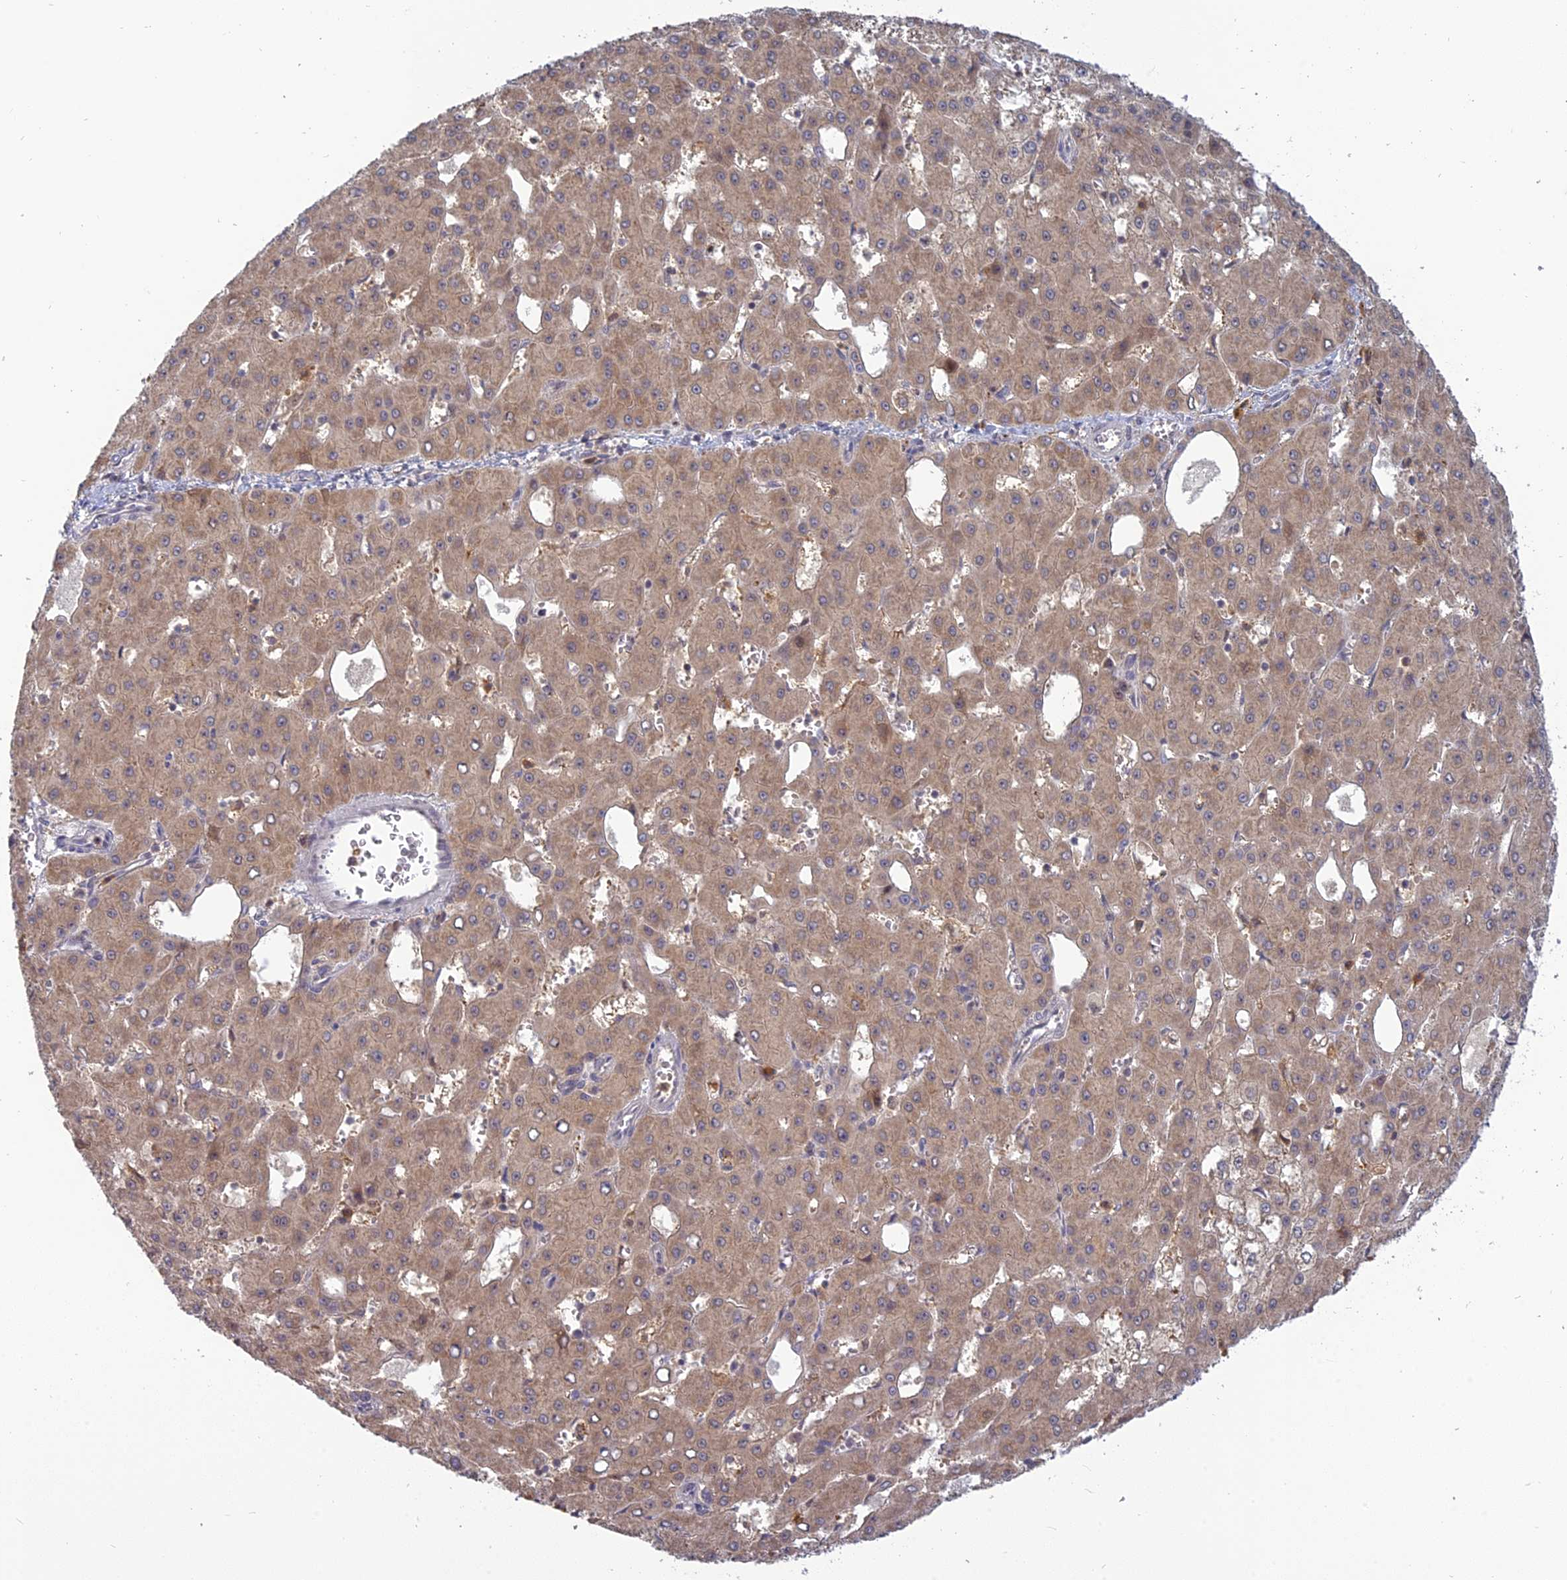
{"staining": {"intensity": "moderate", "quantity": ">75%", "location": "cytoplasmic/membranous"}, "tissue": "liver cancer", "cell_type": "Tumor cells", "image_type": "cancer", "snomed": [{"axis": "morphology", "description": "Carcinoma, Hepatocellular, NOS"}, {"axis": "topography", "description": "Liver"}], "caption": "Protein expression analysis of hepatocellular carcinoma (liver) demonstrates moderate cytoplasmic/membranous positivity in approximately >75% of tumor cells.", "gene": "TMEM208", "patient": {"sex": "male", "age": 47}}